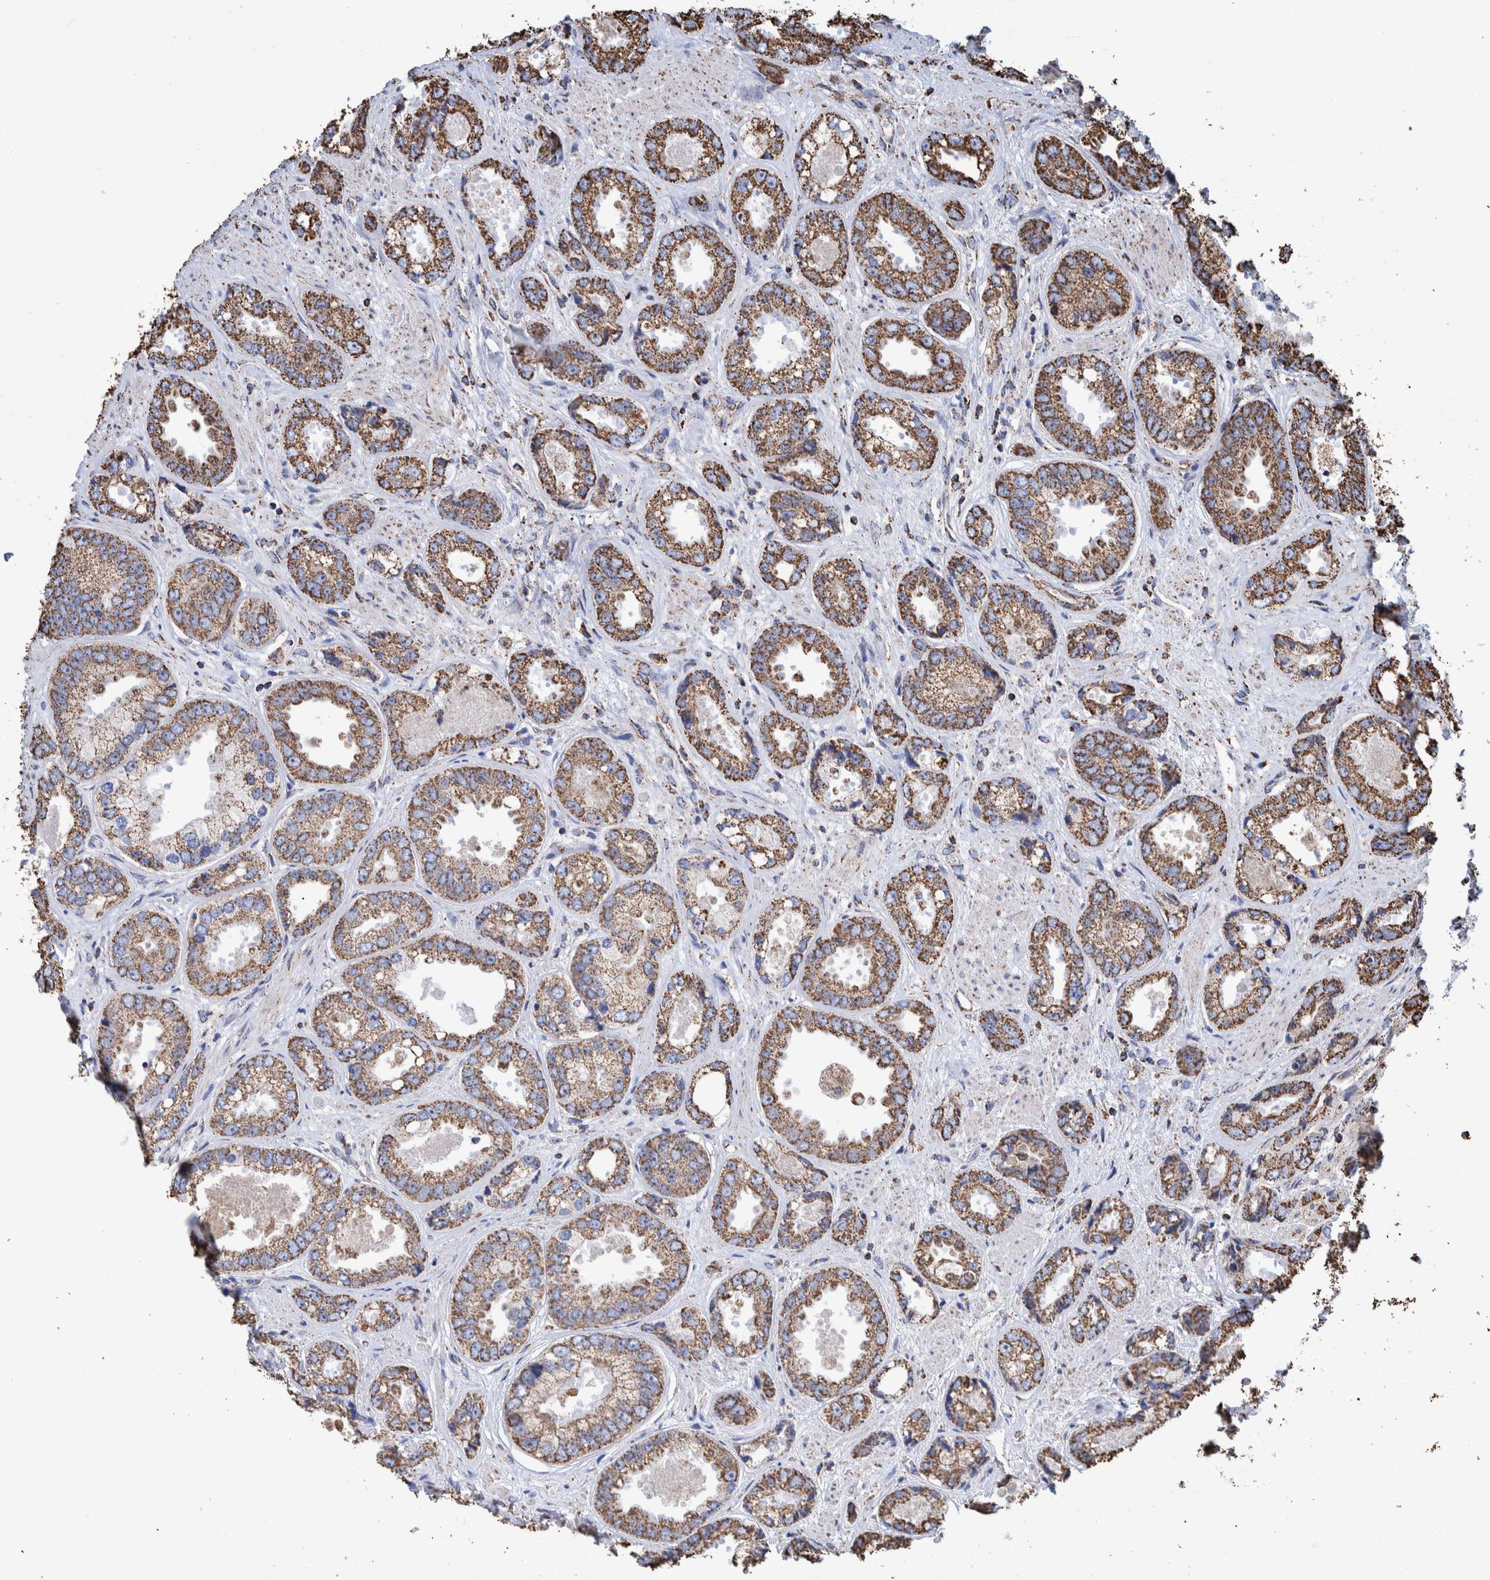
{"staining": {"intensity": "strong", "quantity": ">75%", "location": "cytoplasmic/membranous"}, "tissue": "prostate cancer", "cell_type": "Tumor cells", "image_type": "cancer", "snomed": [{"axis": "morphology", "description": "Adenocarcinoma, High grade"}, {"axis": "topography", "description": "Prostate"}], "caption": "A brown stain highlights strong cytoplasmic/membranous staining of a protein in human adenocarcinoma (high-grade) (prostate) tumor cells.", "gene": "VPS26C", "patient": {"sex": "male", "age": 61}}